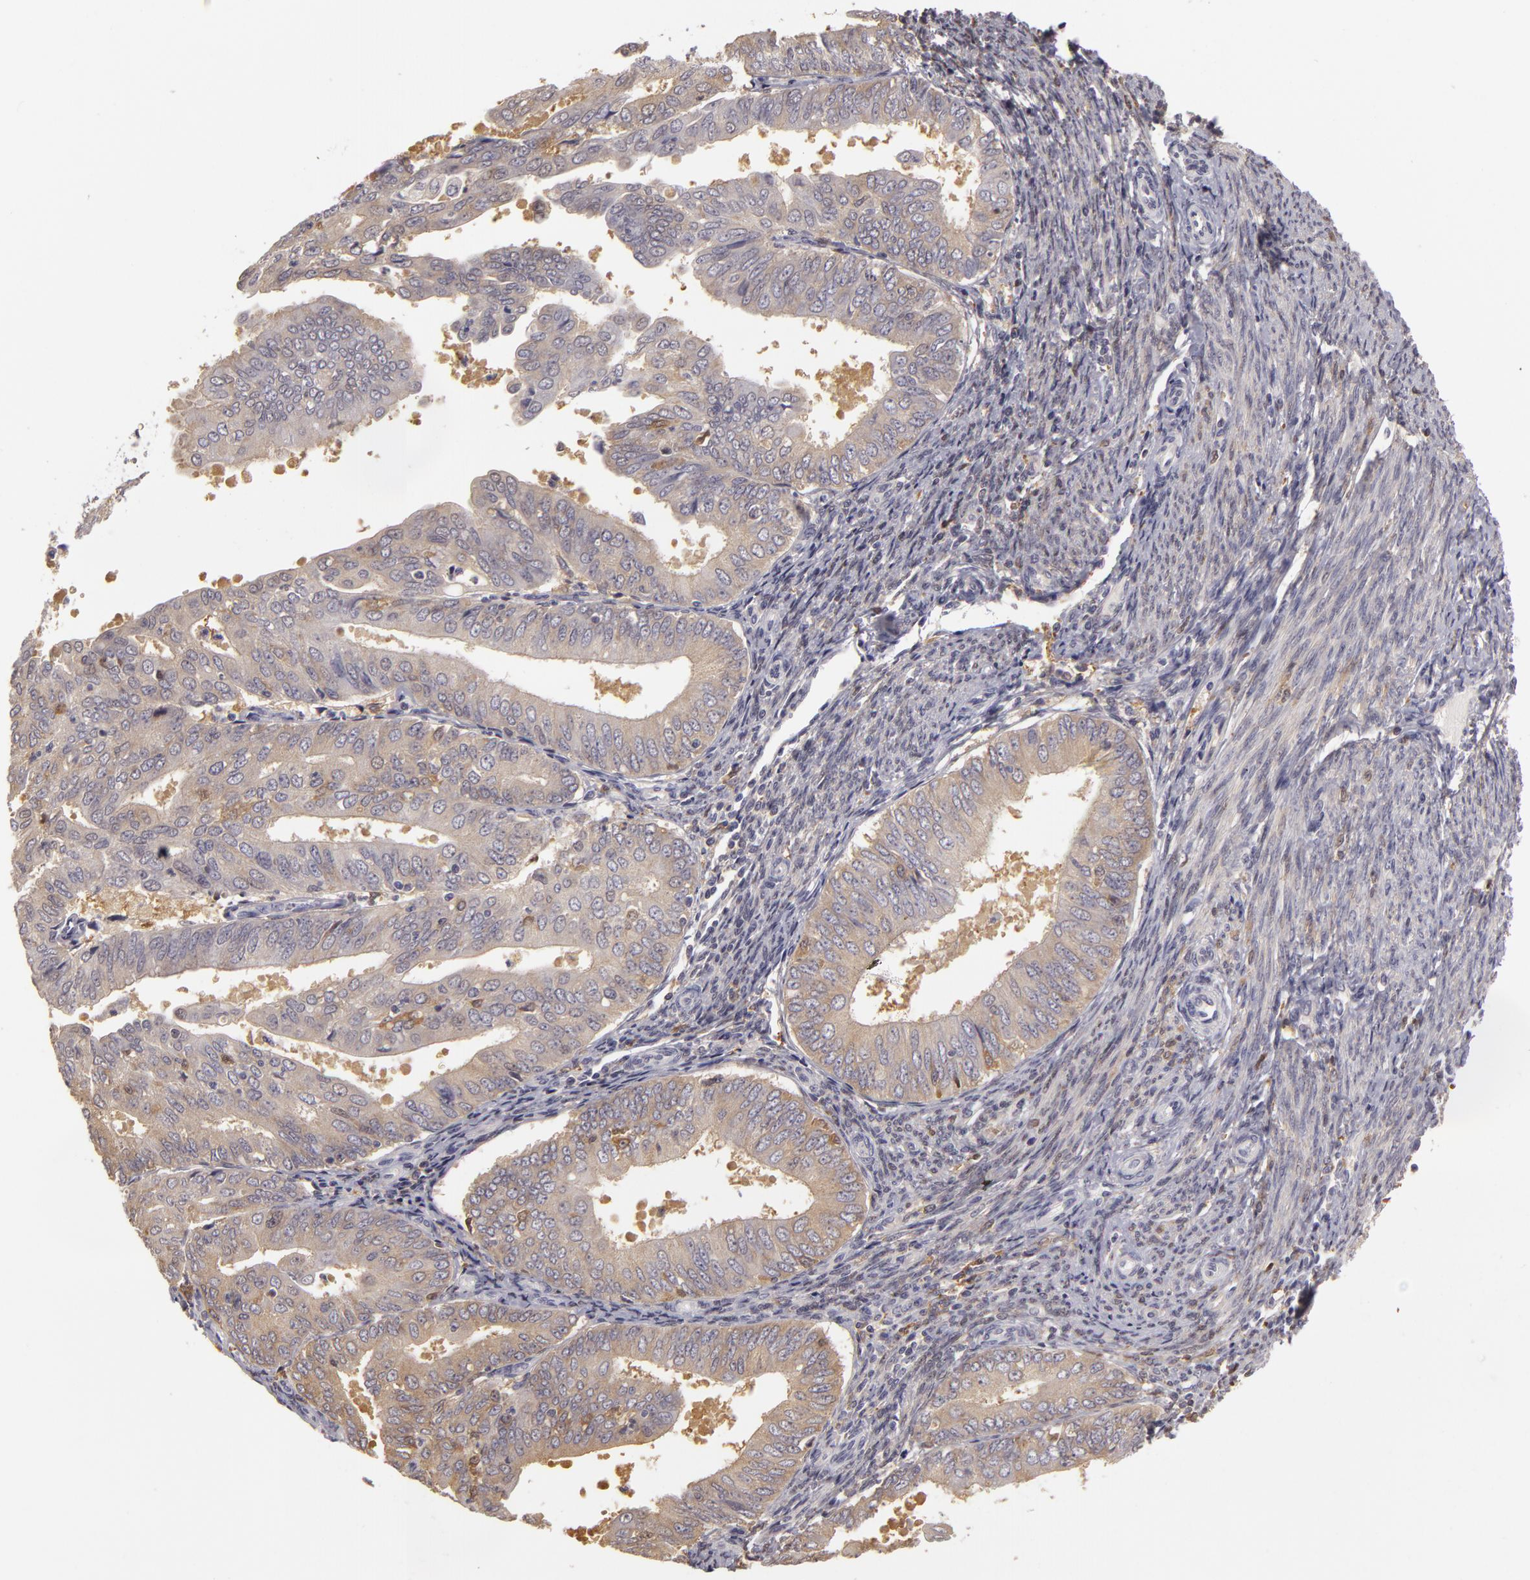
{"staining": {"intensity": "weak", "quantity": "25%-75%", "location": "cytoplasmic/membranous"}, "tissue": "endometrial cancer", "cell_type": "Tumor cells", "image_type": "cancer", "snomed": [{"axis": "morphology", "description": "Adenocarcinoma, NOS"}, {"axis": "topography", "description": "Endometrium"}], "caption": "This histopathology image demonstrates immunohistochemistry staining of human endometrial adenocarcinoma, with low weak cytoplasmic/membranous positivity in about 25%-75% of tumor cells.", "gene": "GNPDA1", "patient": {"sex": "female", "age": 79}}